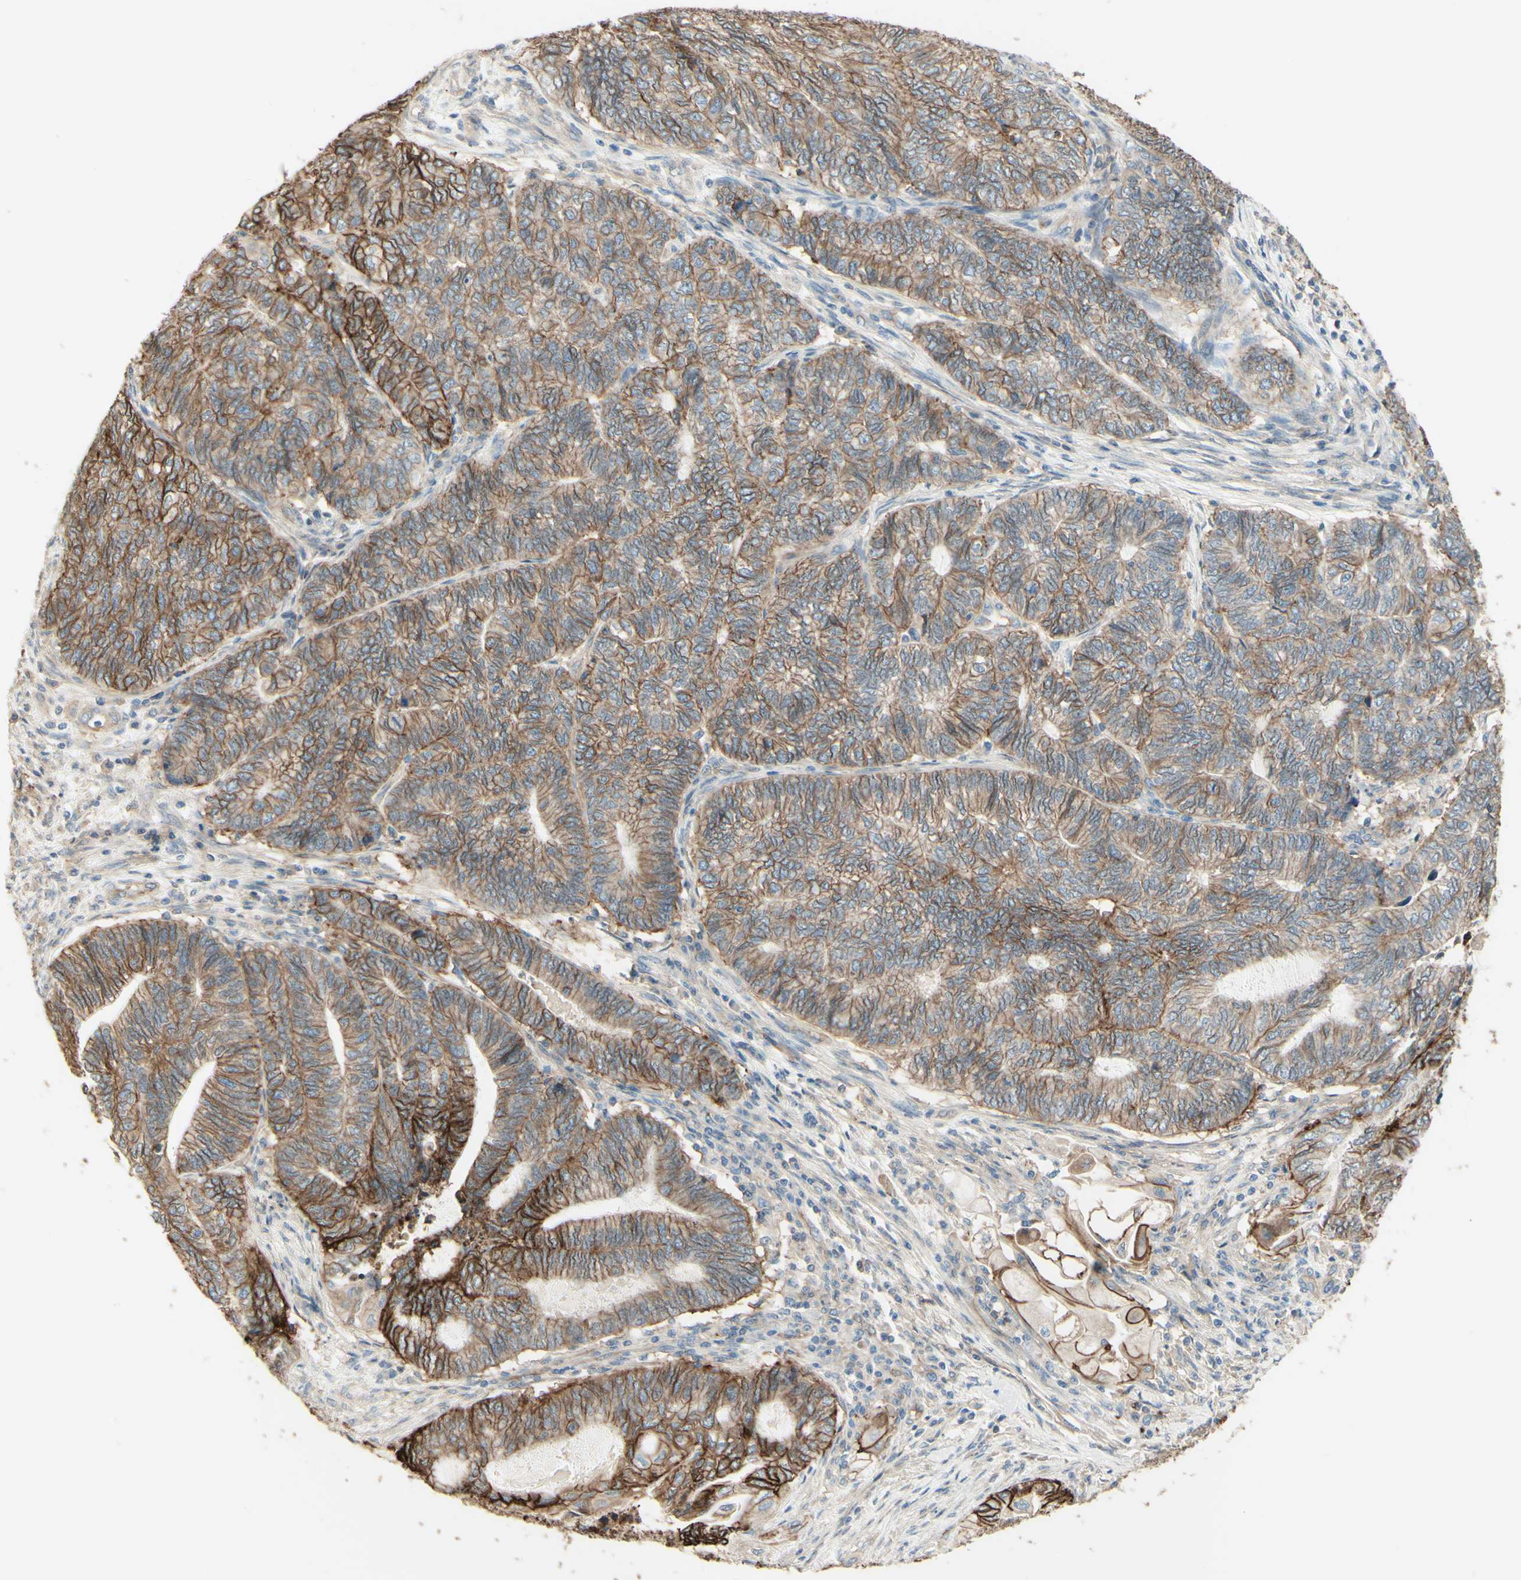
{"staining": {"intensity": "moderate", "quantity": ">75%", "location": "cytoplasmic/membranous"}, "tissue": "endometrial cancer", "cell_type": "Tumor cells", "image_type": "cancer", "snomed": [{"axis": "morphology", "description": "Adenocarcinoma, NOS"}, {"axis": "topography", "description": "Uterus"}, {"axis": "topography", "description": "Endometrium"}], "caption": "Immunohistochemistry of human endometrial cancer (adenocarcinoma) displays medium levels of moderate cytoplasmic/membranous positivity in approximately >75% of tumor cells. (brown staining indicates protein expression, while blue staining denotes nuclei).", "gene": "RNF149", "patient": {"sex": "female", "age": 70}}